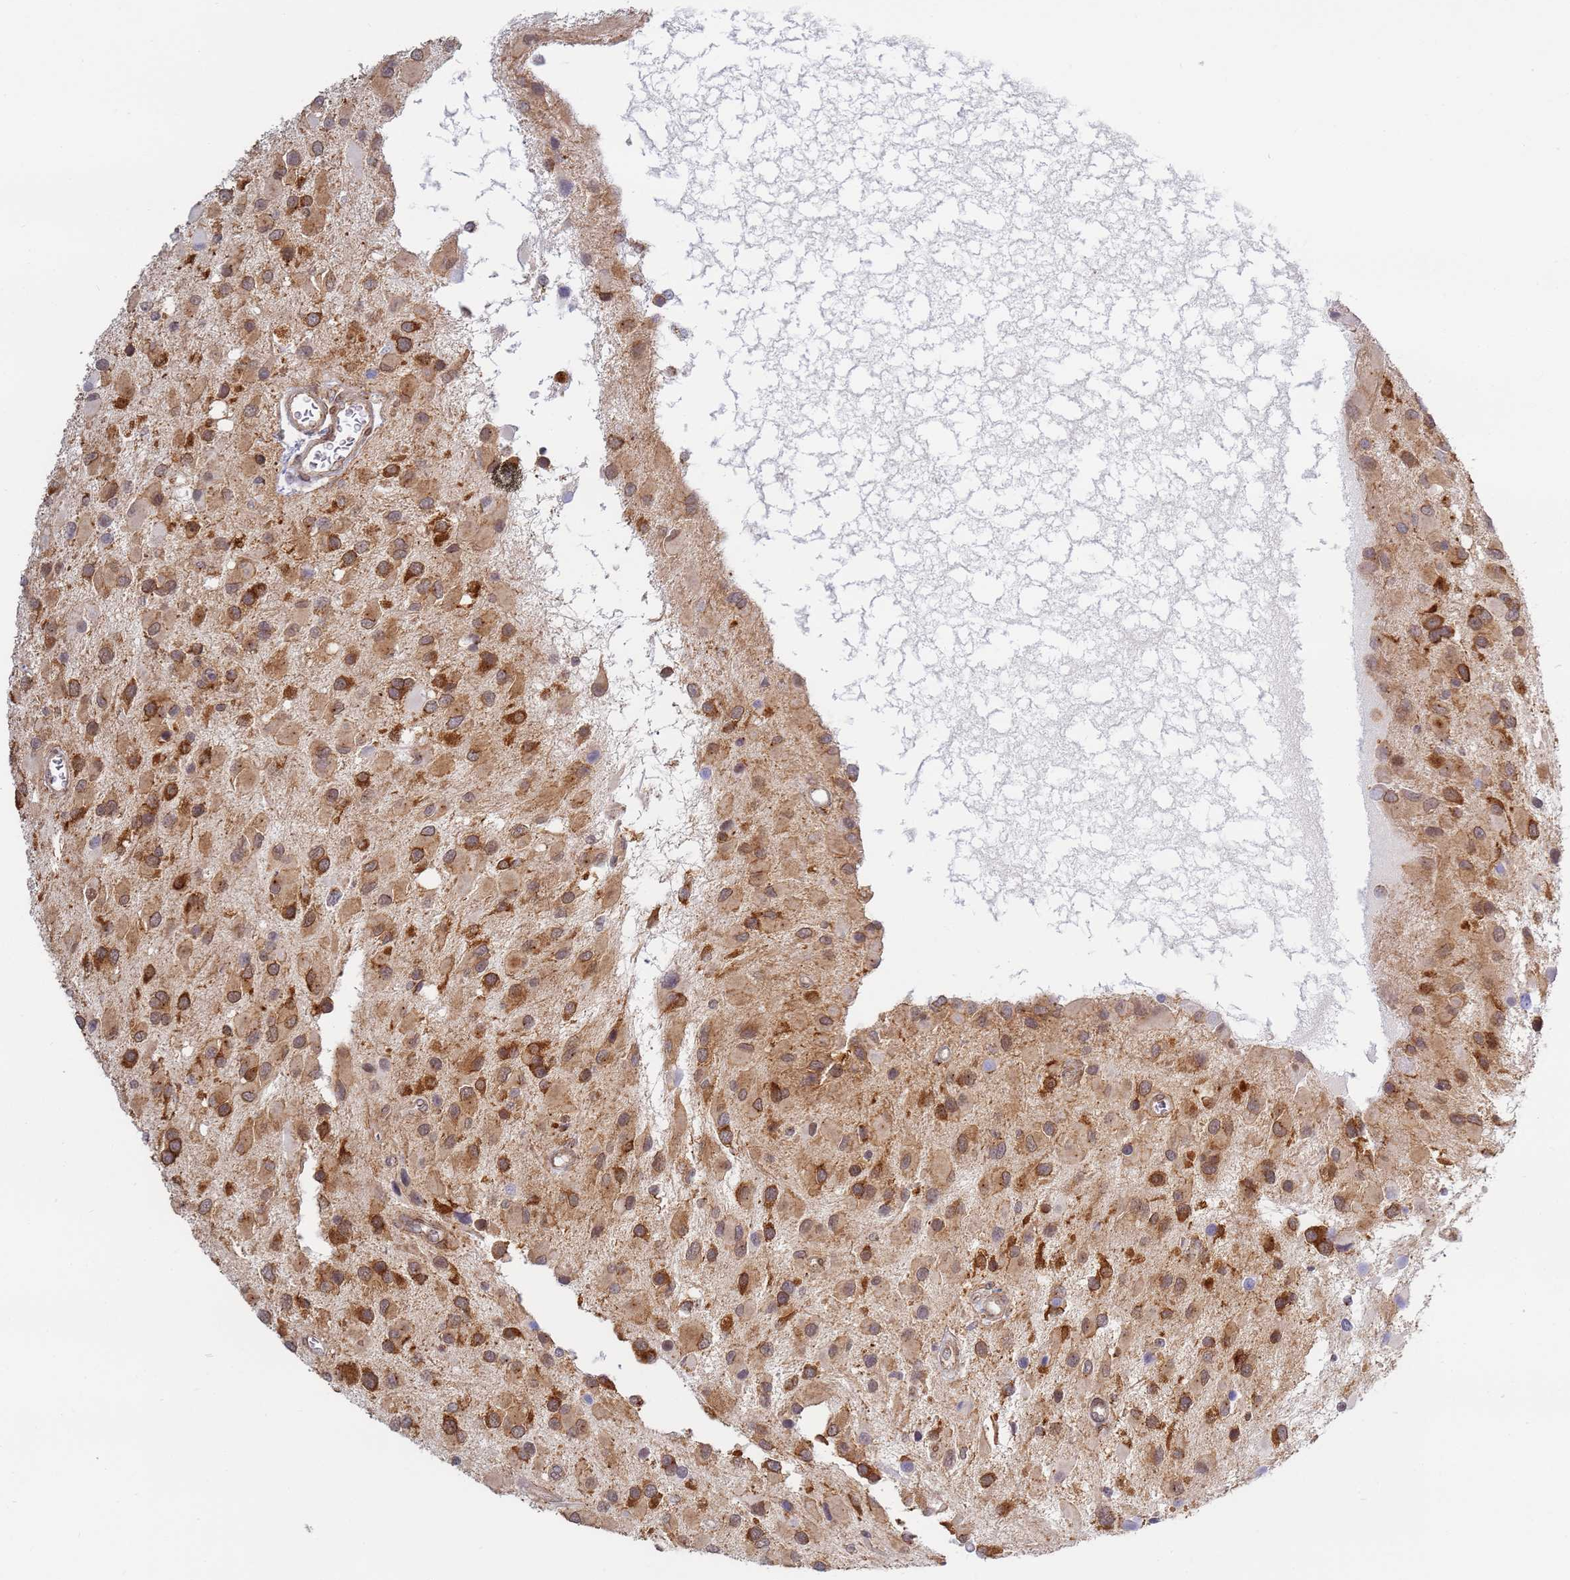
{"staining": {"intensity": "strong", "quantity": ">75%", "location": "cytoplasmic/membranous"}, "tissue": "glioma", "cell_type": "Tumor cells", "image_type": "cancer", "snomed": [{"axis": "morphology", "description": "Glioma, malignant, High grade"}, {"axis": "topography", "description": "Brain"}], "caption": "Glioma tissue shows strong cytoplasmic/membranous expression in about >75% of tumor cells, visualized by immunohistochemistry.", "gene": "CEP170", "patient": {"sex": "male", "age": 53}}